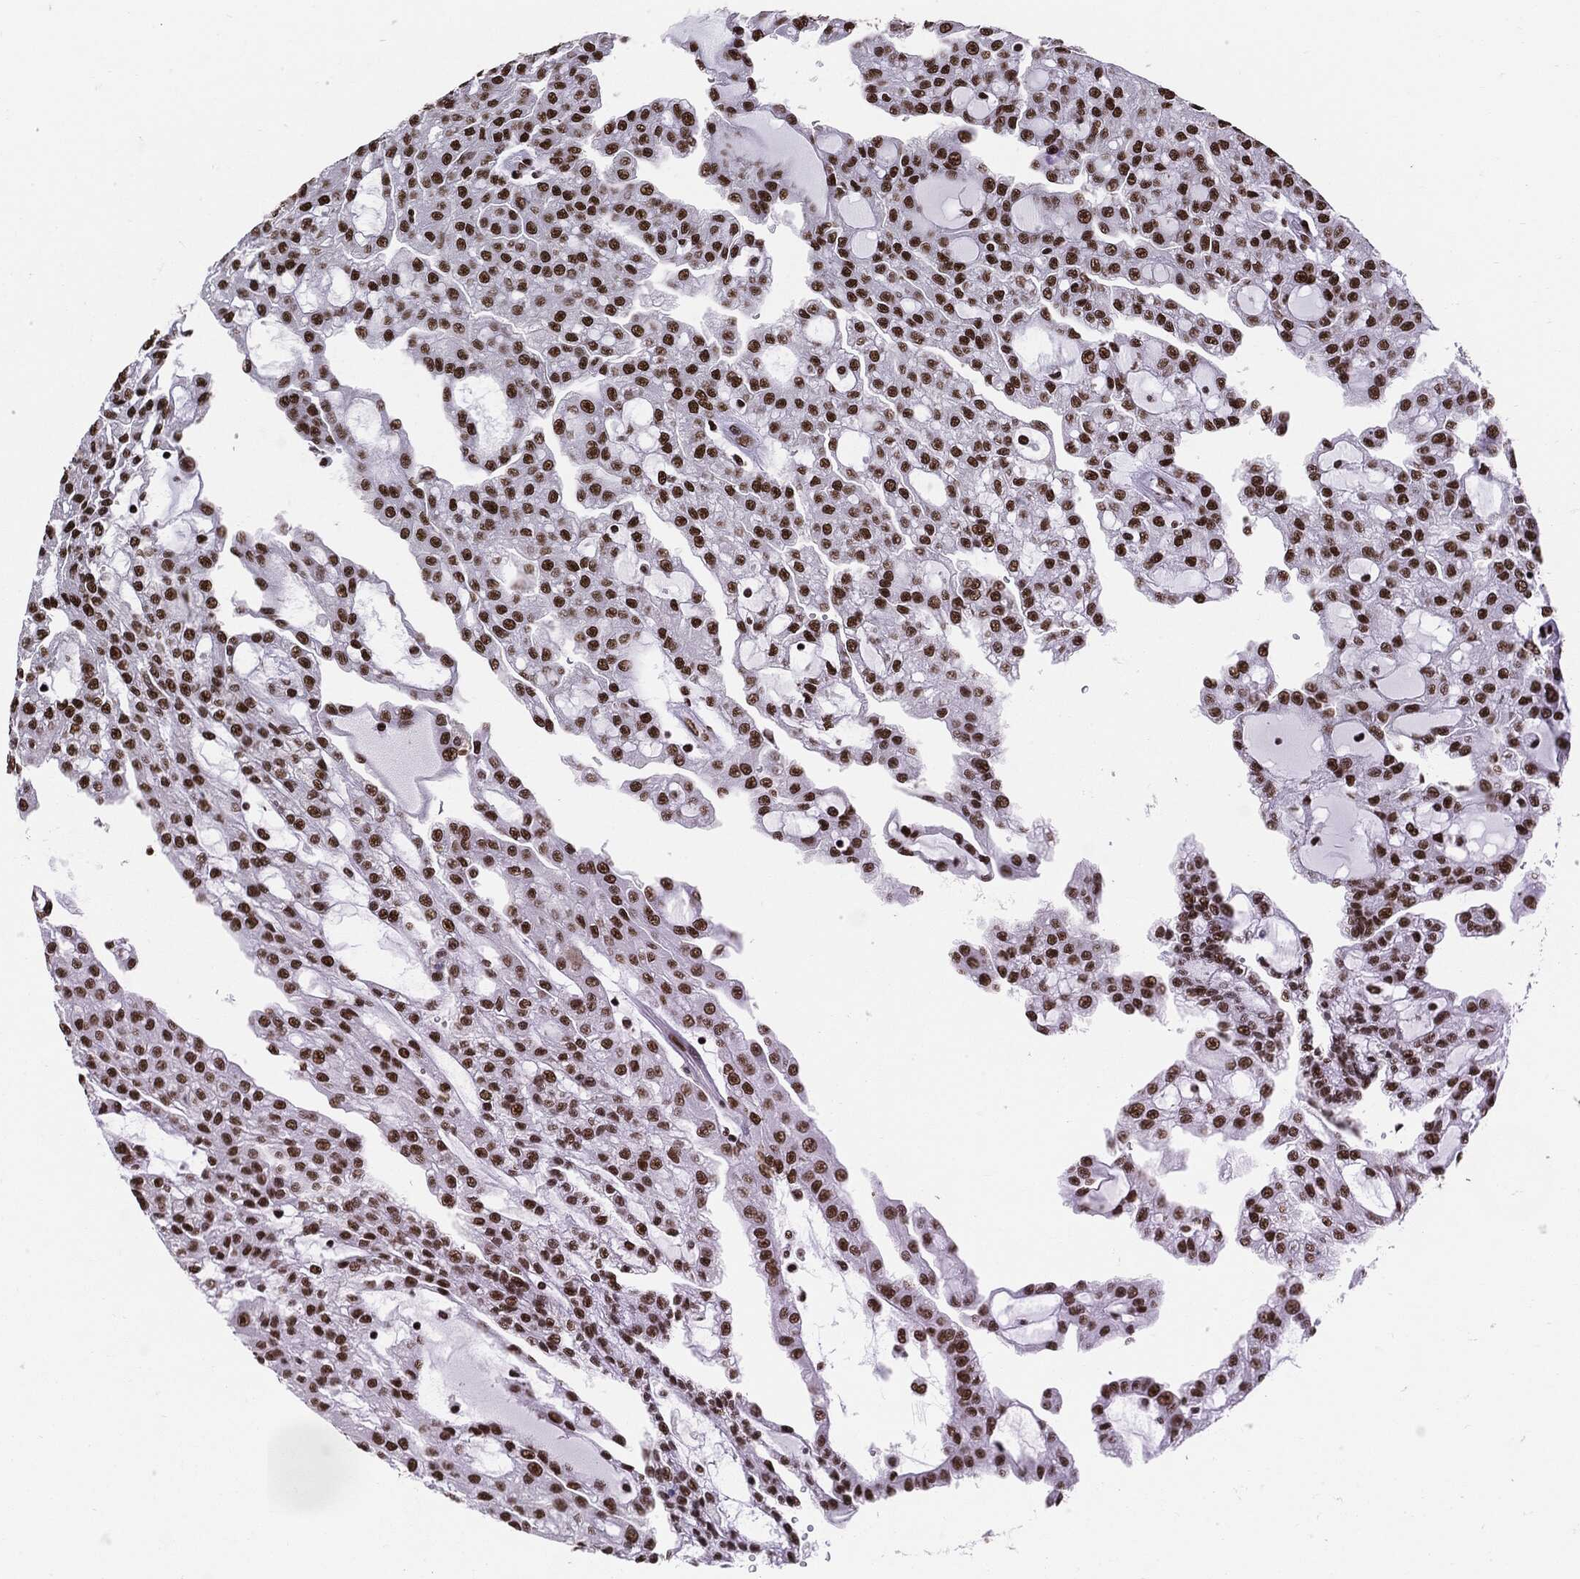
{"staining": {"intensity": "strong", "quantity": ">75%", "location": "nuclear"}, "tissue": "renal cancer", "cell_type": "Tumor cells", "image_type": "cancer", "snomed": [{"axis": "morphology", "description": "Adenocarcinoma, NOS"}, {"axis": "topography", "description": "Kidney"}], "caption": "Immunohistochemistry of renal cancer demonstrates high levels of strong nuclear staining in about >75% of tumor cells.", "gene": "RECQL", "patient": {"sex": "male", "age": 63}}